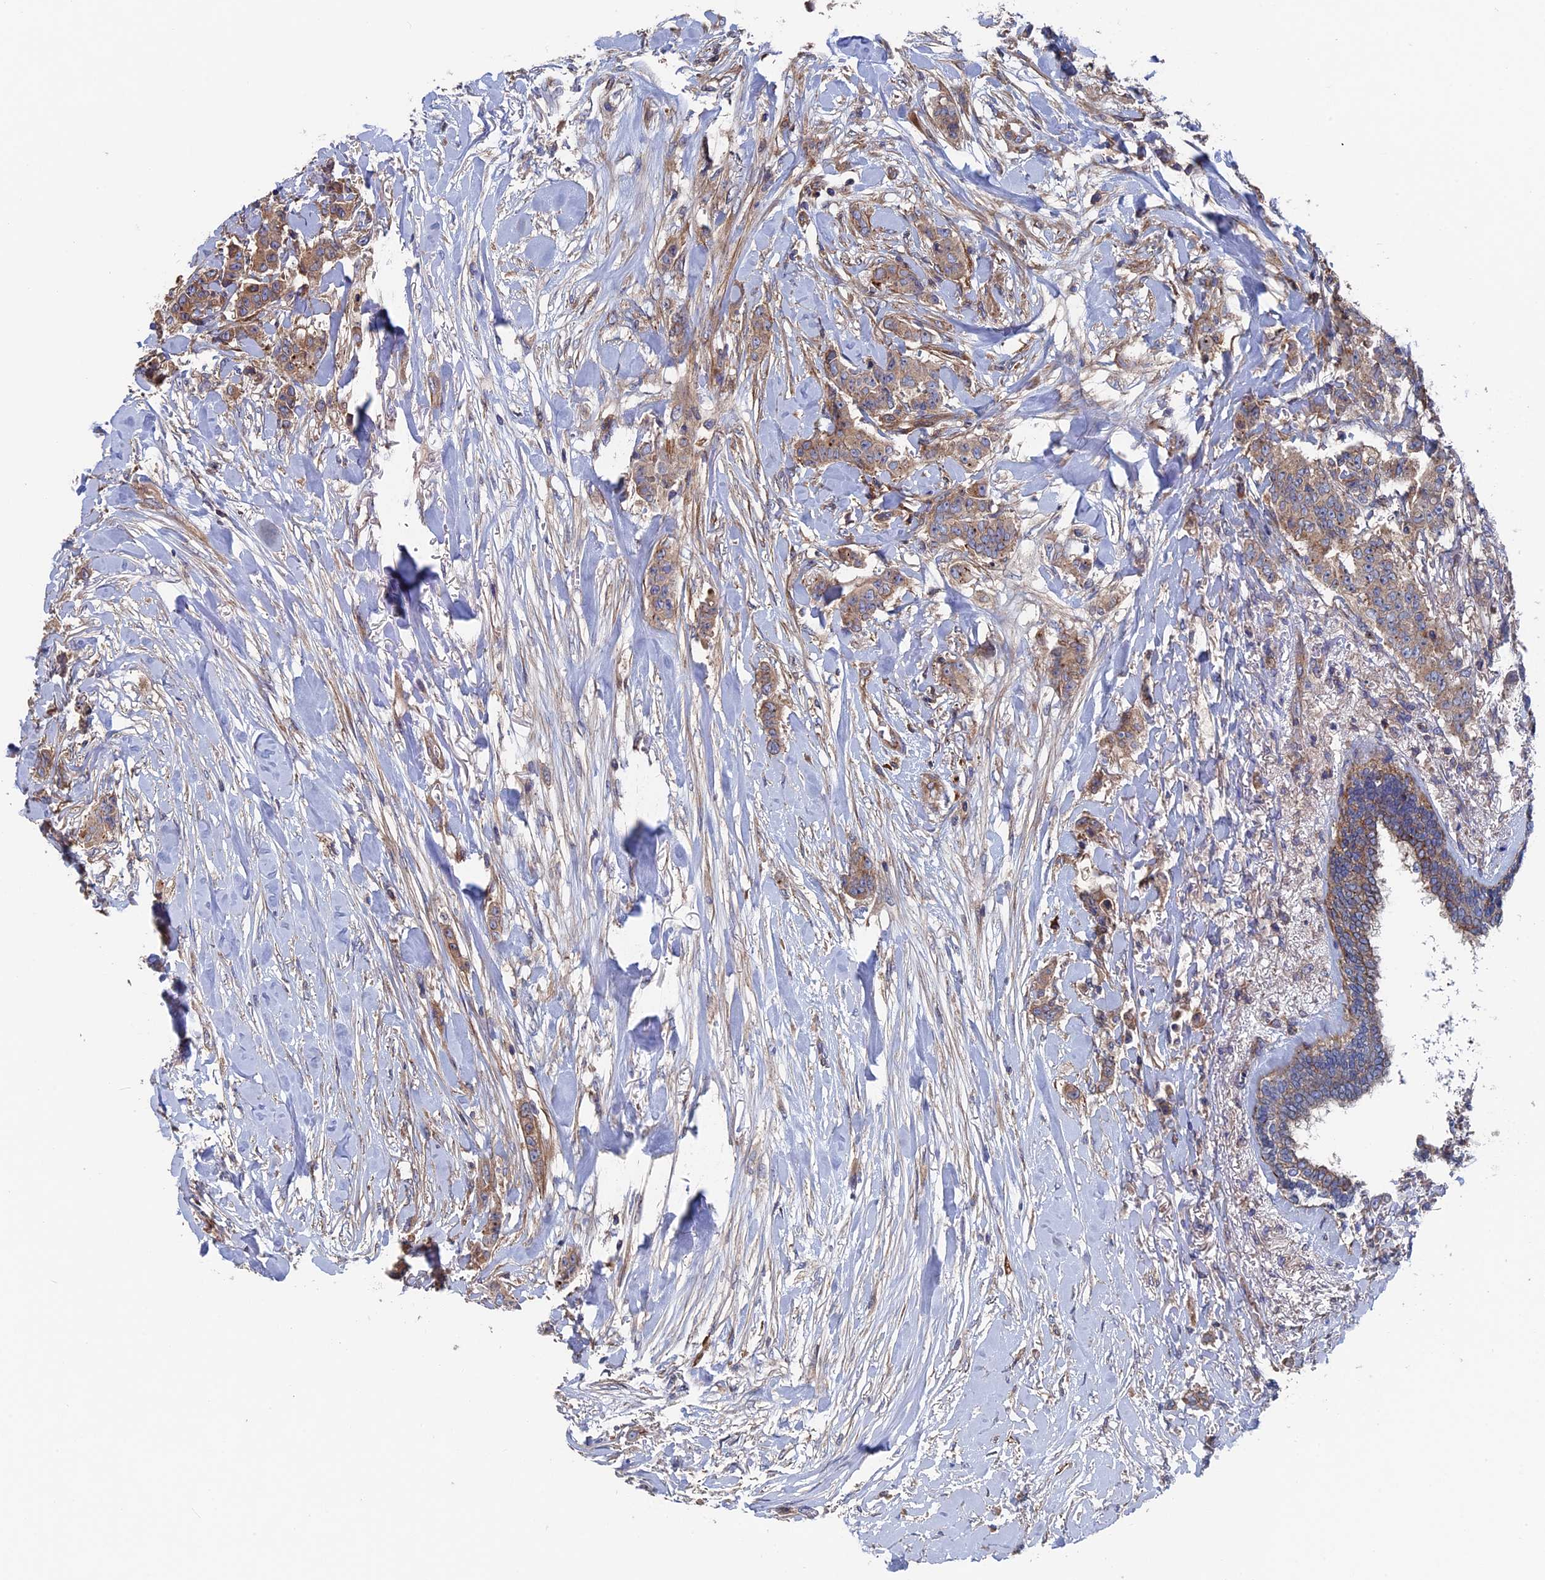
{"staining": {"intensity": "weak", "quantity": ">75%", "location": "cytoplasmic/membranous"}, "tissue": "breast cancer", "cell_type": "Tumor cells", "image_type": "cancer", "snomed": [{"axis": "morphology", "description": "Duct carcinoma"}, {"axis": "topography", "description": "Breast"}], "caption": "Breast cancer (infiltrating ductal carcinoma) stained with DAB immunohistochemistry (IHC) displays low levels of weak cytoplasmic/membranous positivity in about >75% of tumor cells.", "gene": "DNAJC3", "patient": {"sex": "female", "age": 40}}